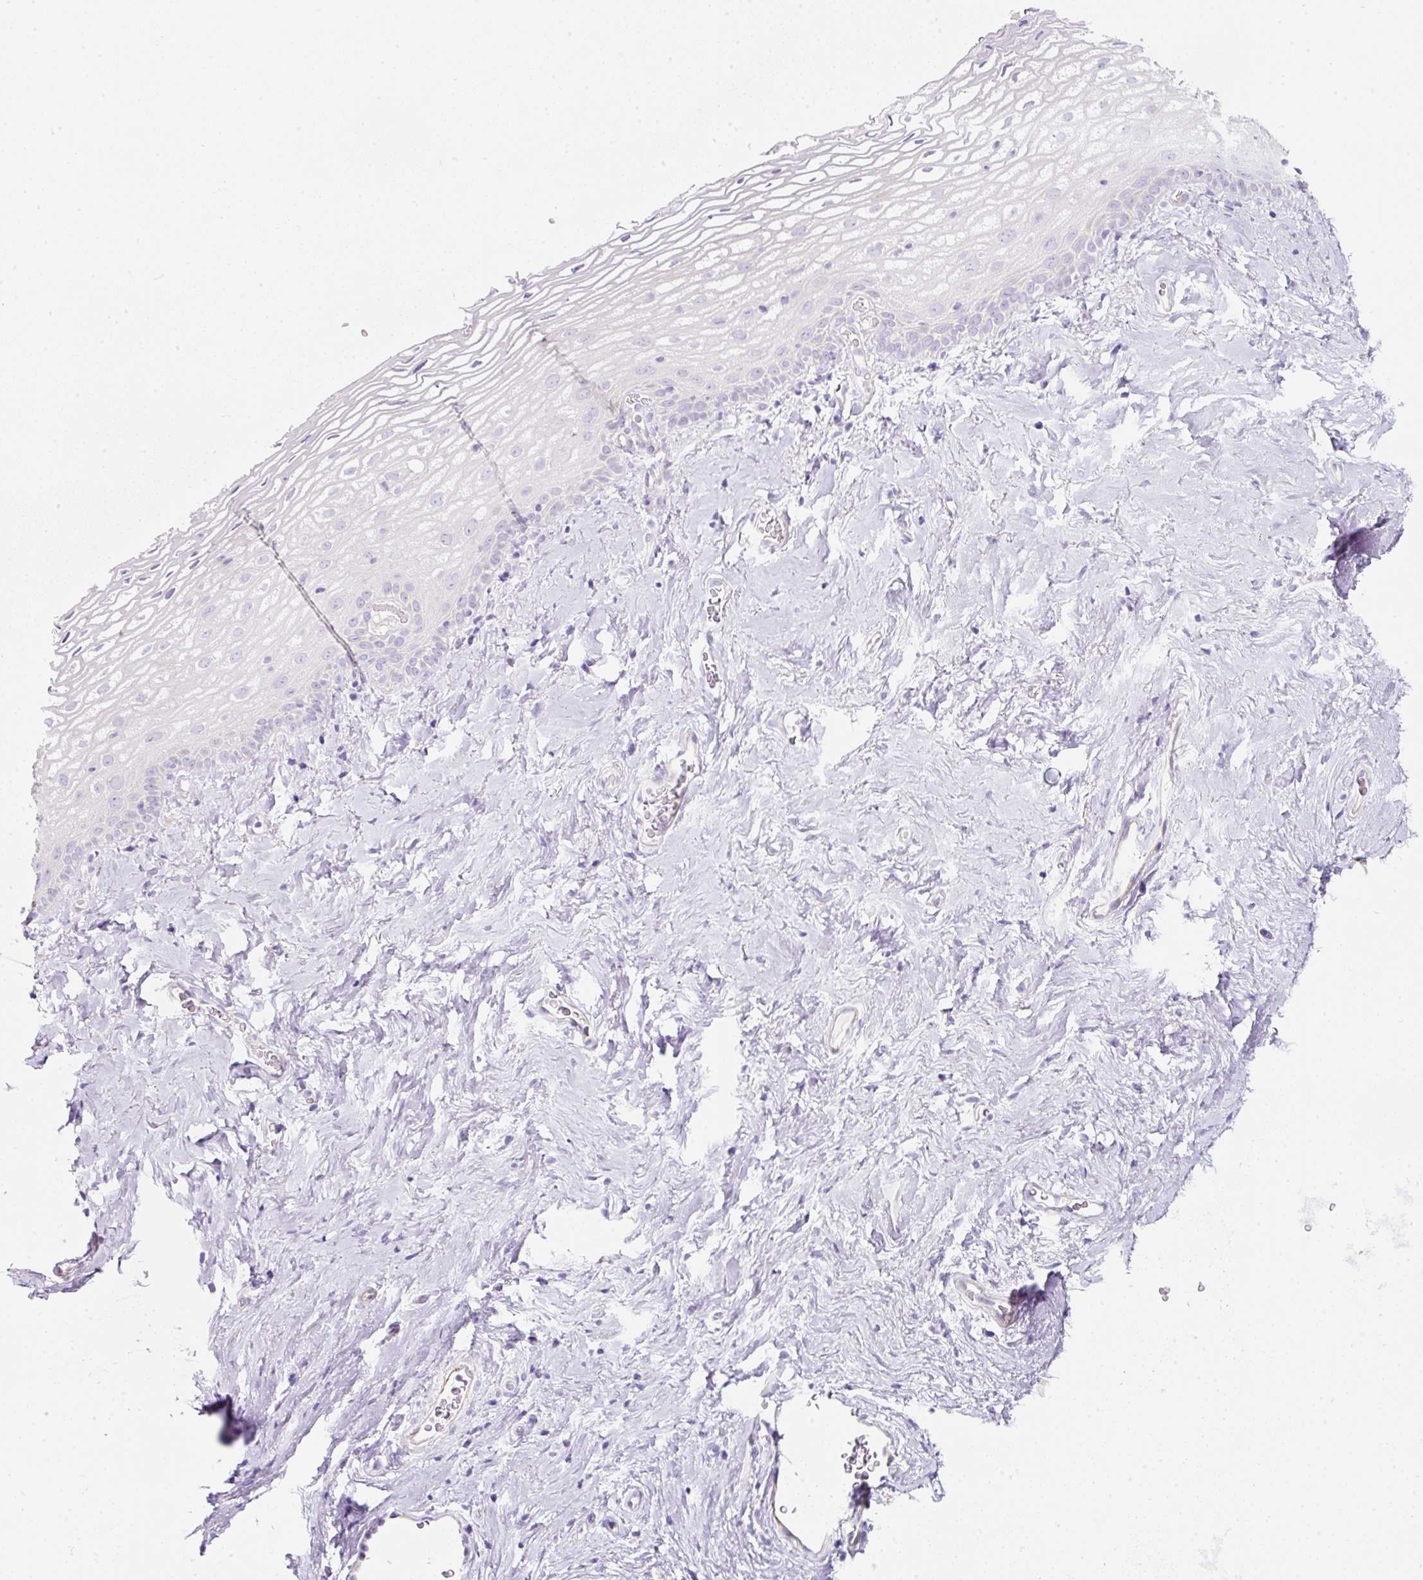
{"staining": {"intensity": "weak", "quantity": "<25%", "location": "cytoplasmic/membranous"}, "tissue": "vagina", "cell_type": "Squamous epithelial cells", "image_type": "normal", "snomed": [{"axis": "morphology", "description": "Normal tissue, NOS"}, {"axis": "morphology", "description": "Adenocarcinoma, NOS"}, {"axis": "topography", "description": "Rectum"}, {"axis": "topography", "description": "Vagina"}, {"axis": "topography", "description": "Peripheral nerve tissue"}], "caption": "High power microscopy image of an immunohistochemistry (IHC) micrograph of benign vagina, revealing no significant staining in squamous epithelial cells. The staining is performed using DAB brown chromogen with nuclei counter-stained in using hematoxylin.", "gene": "ERAP2", "patient": {"sex": "female", "age": 71}}